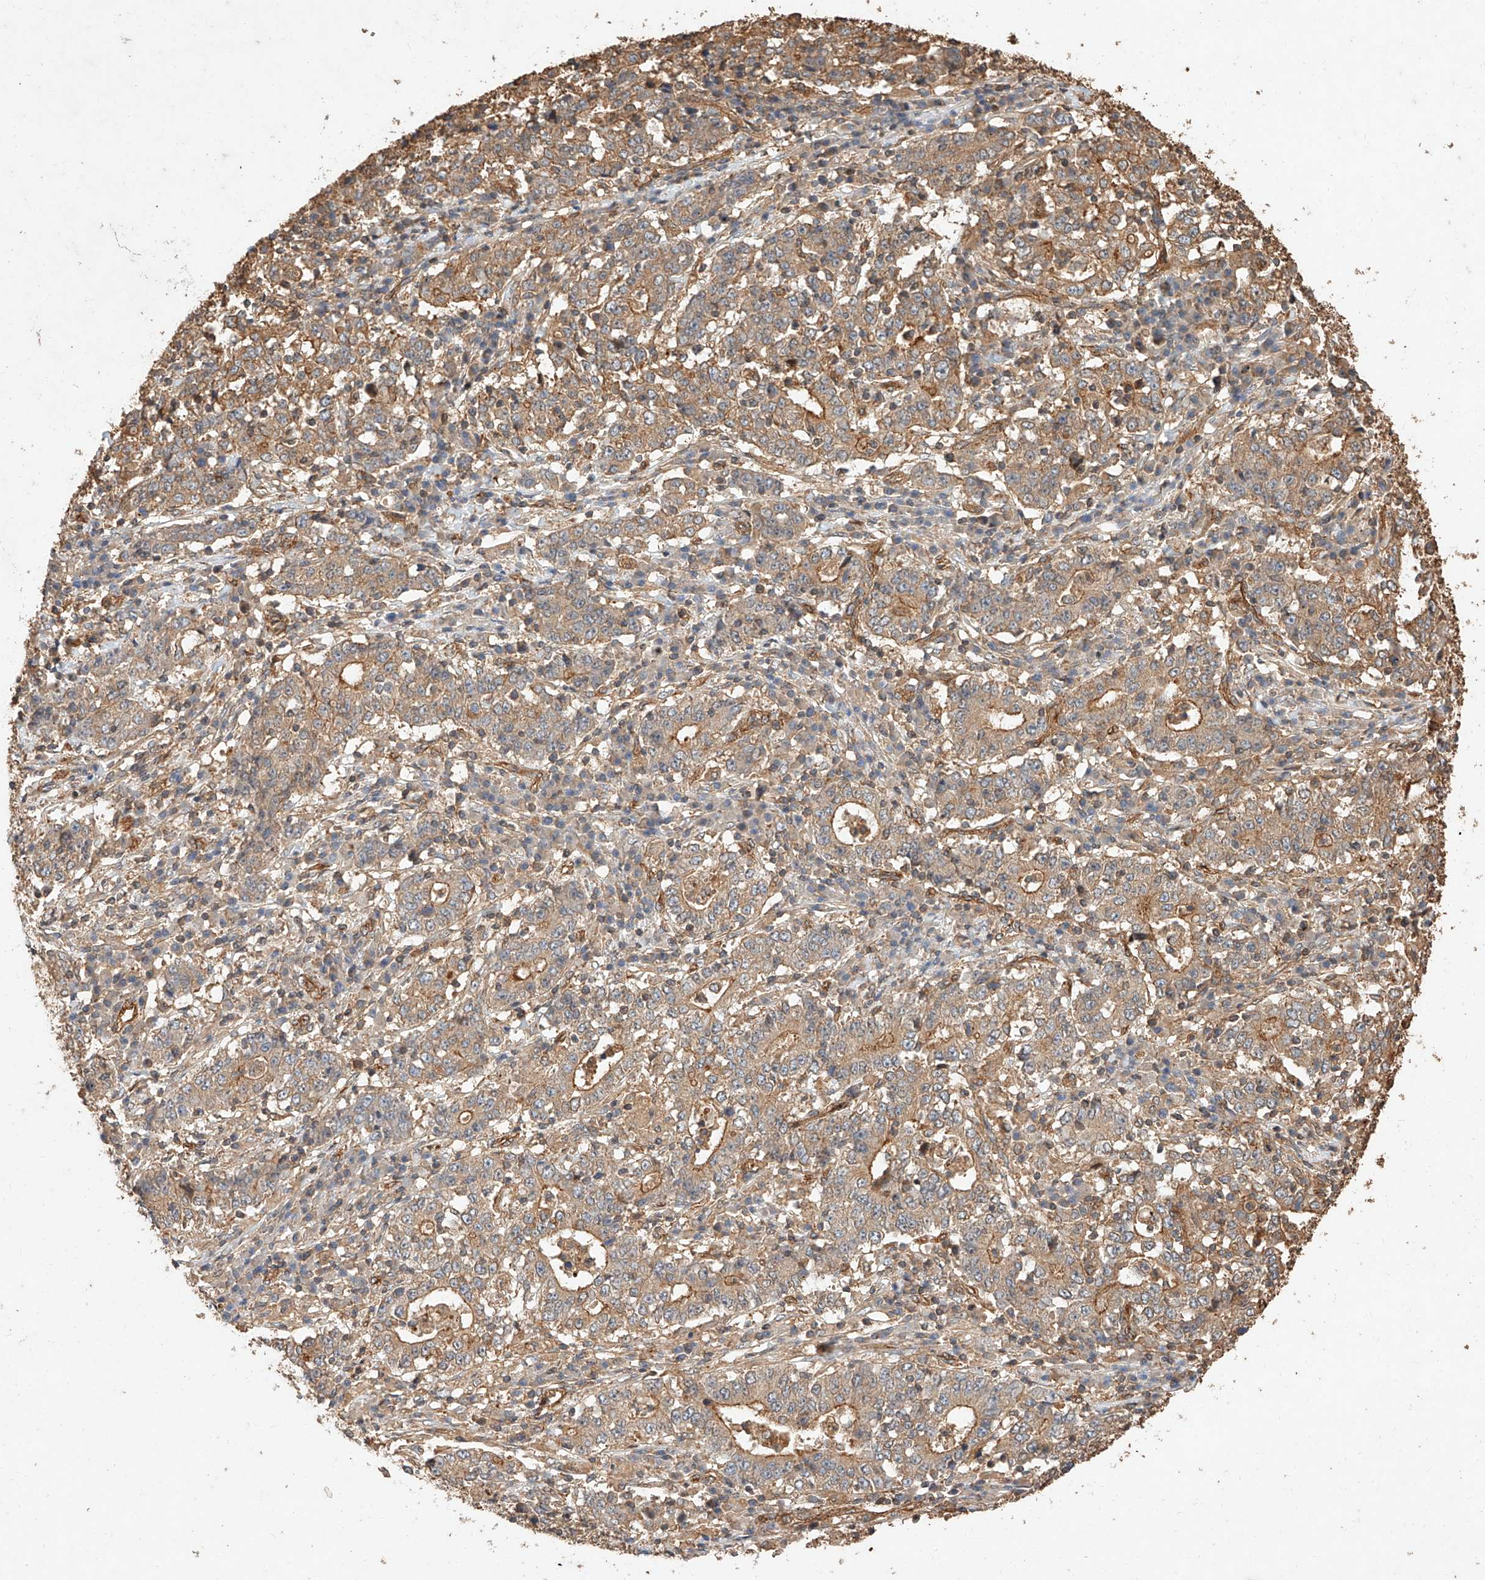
{"staining": {"intensity": "moderate", "quantity": ">75%", "location": "cytoplasmic/membranous"}, "tissue": "stomach cancer", "cell_type": "Tumor cells", "image_type": "cancer", "snomed": [{"axis": "morphology", "description": "Adenocarcinoma, NOS"}, {"axis": "topography", "description": "Stomach"}], "caption": "Immunohistochemical staining of human adenocarcinoma (stomach) shows moderate cytoplasmic/membranous protein positivity in approximately >75% of tumor cells.", "gene": "GHDC", "patient": {"sex": "male", "age": 59}}